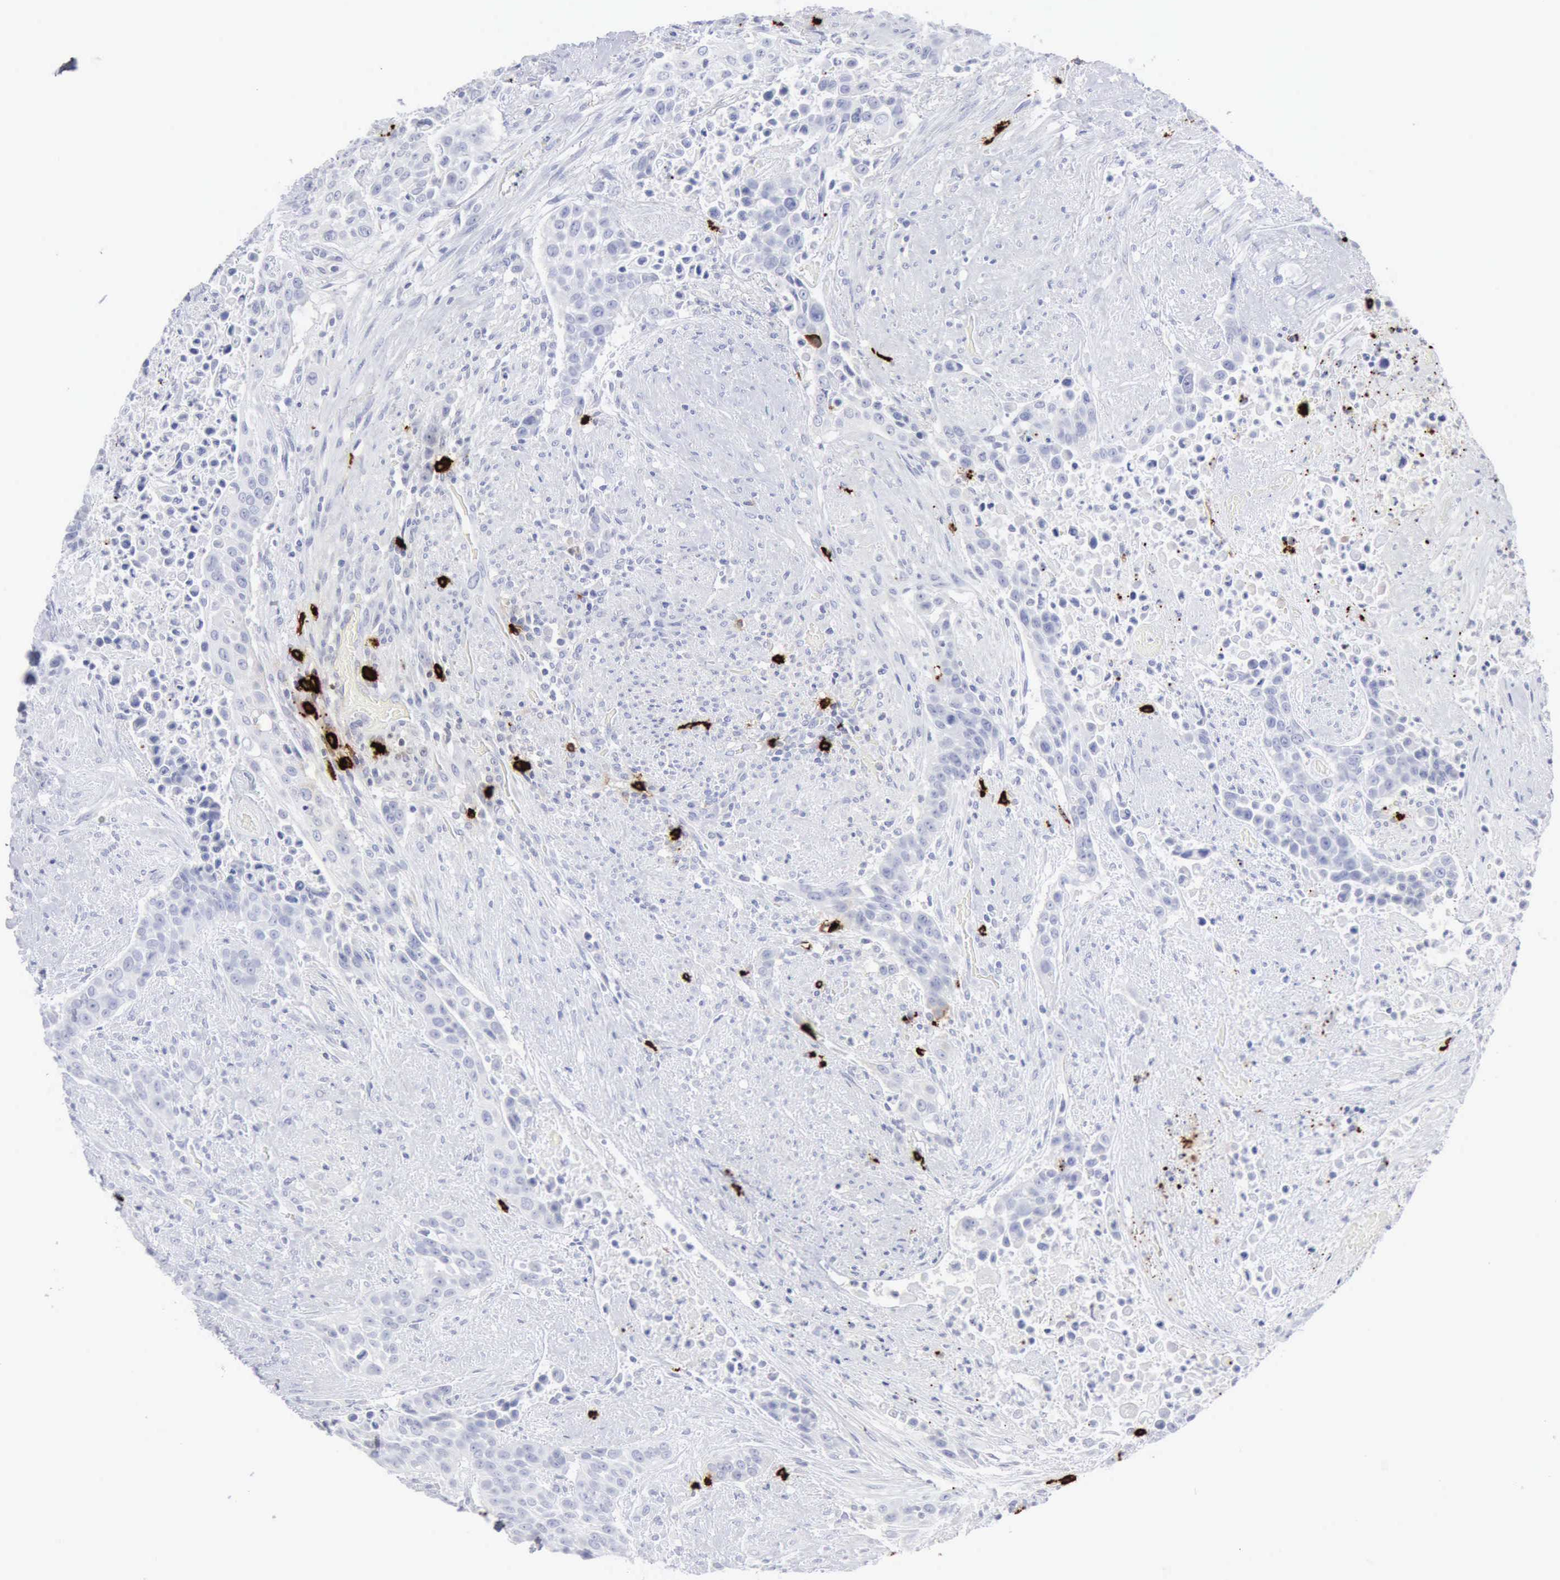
{"staining": {"intensity": "negative", "quantity": "none", "location": "none"}, "tissue": "urothelial cancer", "cell_type": "Tumor cells", "image_type": "cancer", "snomed": [{"axis": "morphology", "description": "Urothelial carcinoma, High grade"}, {"axis": "topography", "description": "Urinary bladder"}], "caption": "Micrograph shows no significant protein staining in tumor cells of urothelial cancer.", "gene": "CMA1", "patient": {"sex": "male", "age": 74}}